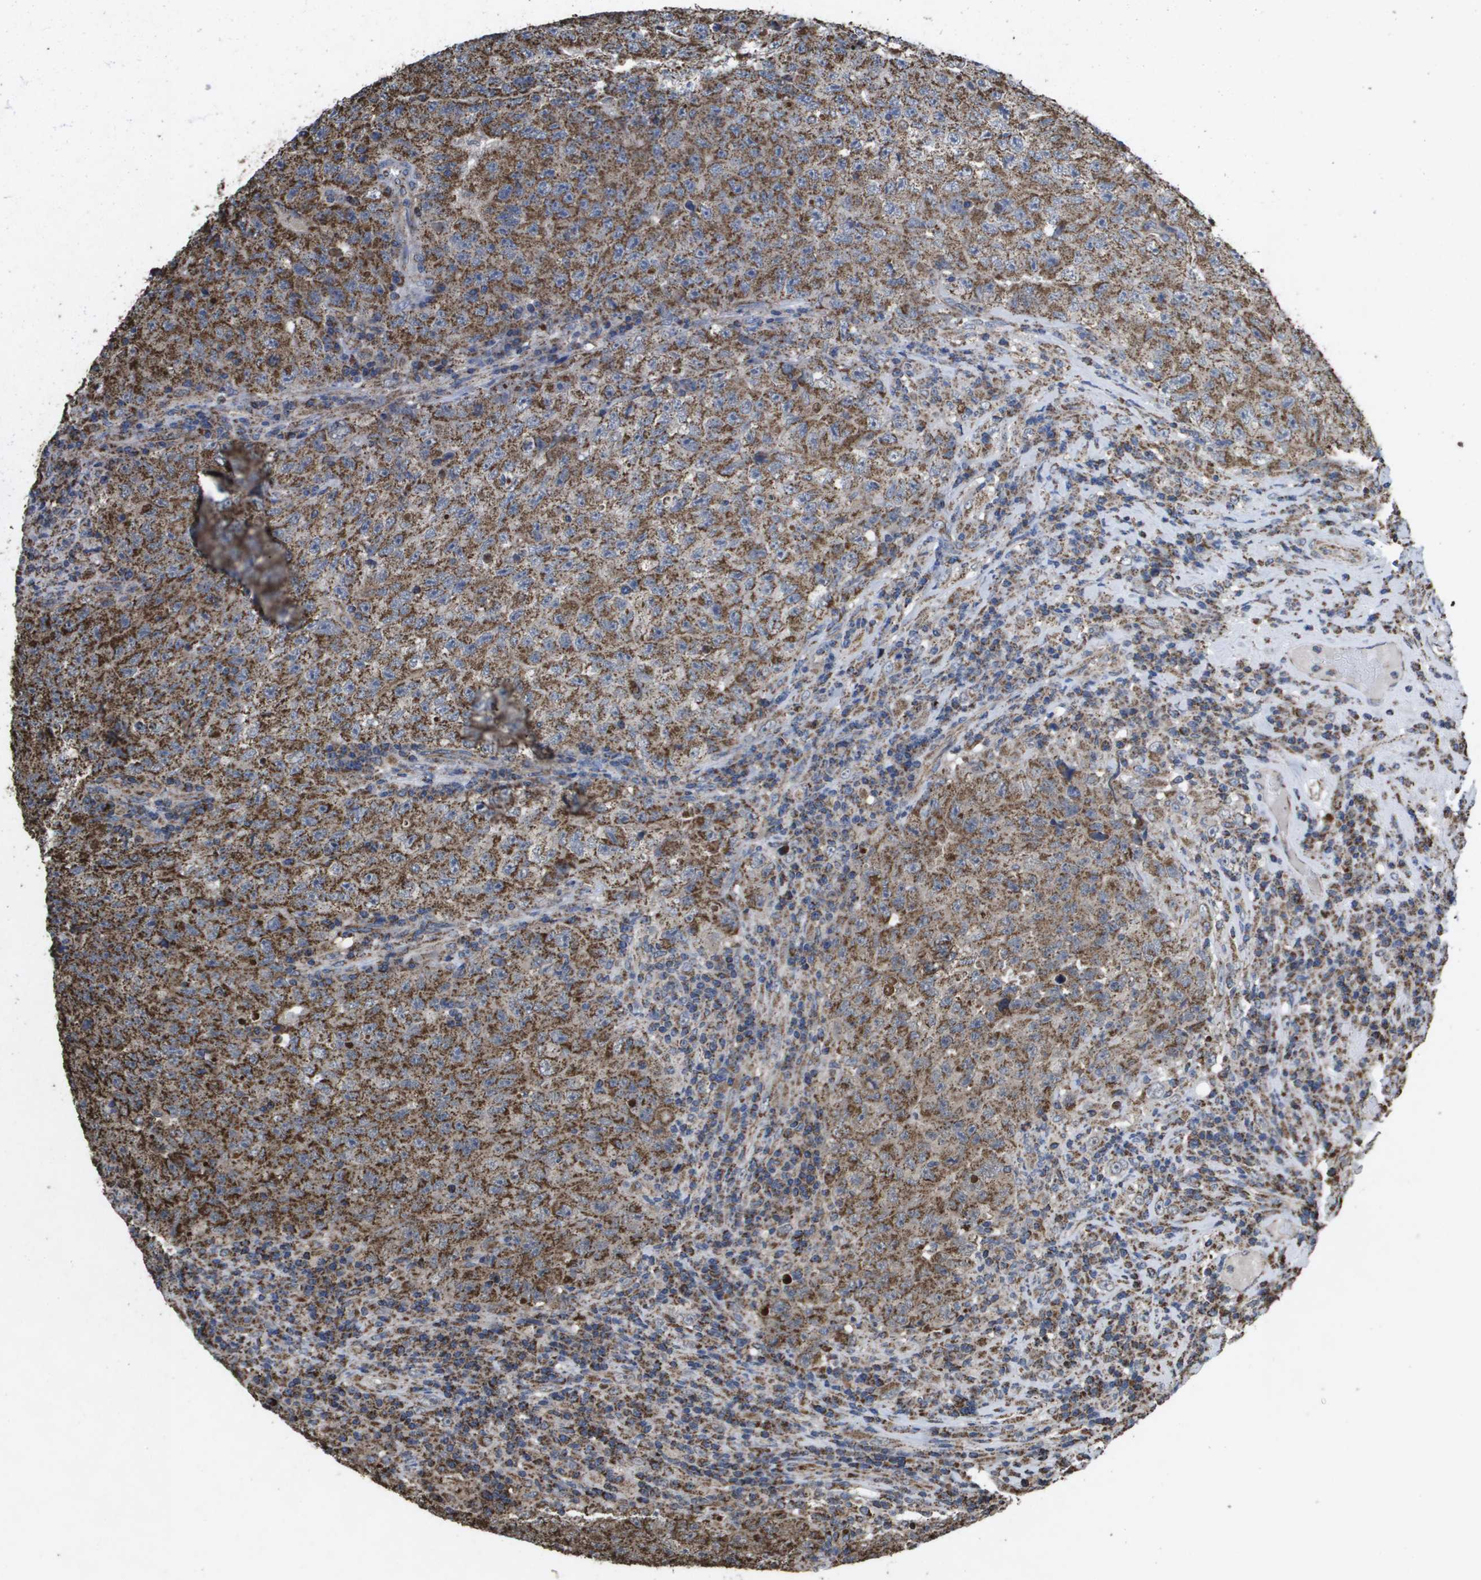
{"staining": {"intensity": "strong", "quantity": ">75%", "location": "cytoplasmic/membranous"}, "tissue": "testis cancer", "cell_type": "Tumor cells", "image_type": "cancer", "snomed": [{"axis": "morphology", "description": "Necrosis, NOS"}, {"axis": "morphology", "description": "Carcinoma, Embryonal, NOS"}, {"axis": "topography", "description": "Testis"}], "caption": "Strong cytoplasmic/membranous staining is present in approximately >75% of tumor cells in testis cancer. (IHC, brightfield microscopy, high magnification).", "gene": "HSPE1", "patient": {"sex": "male", "age": 19}}